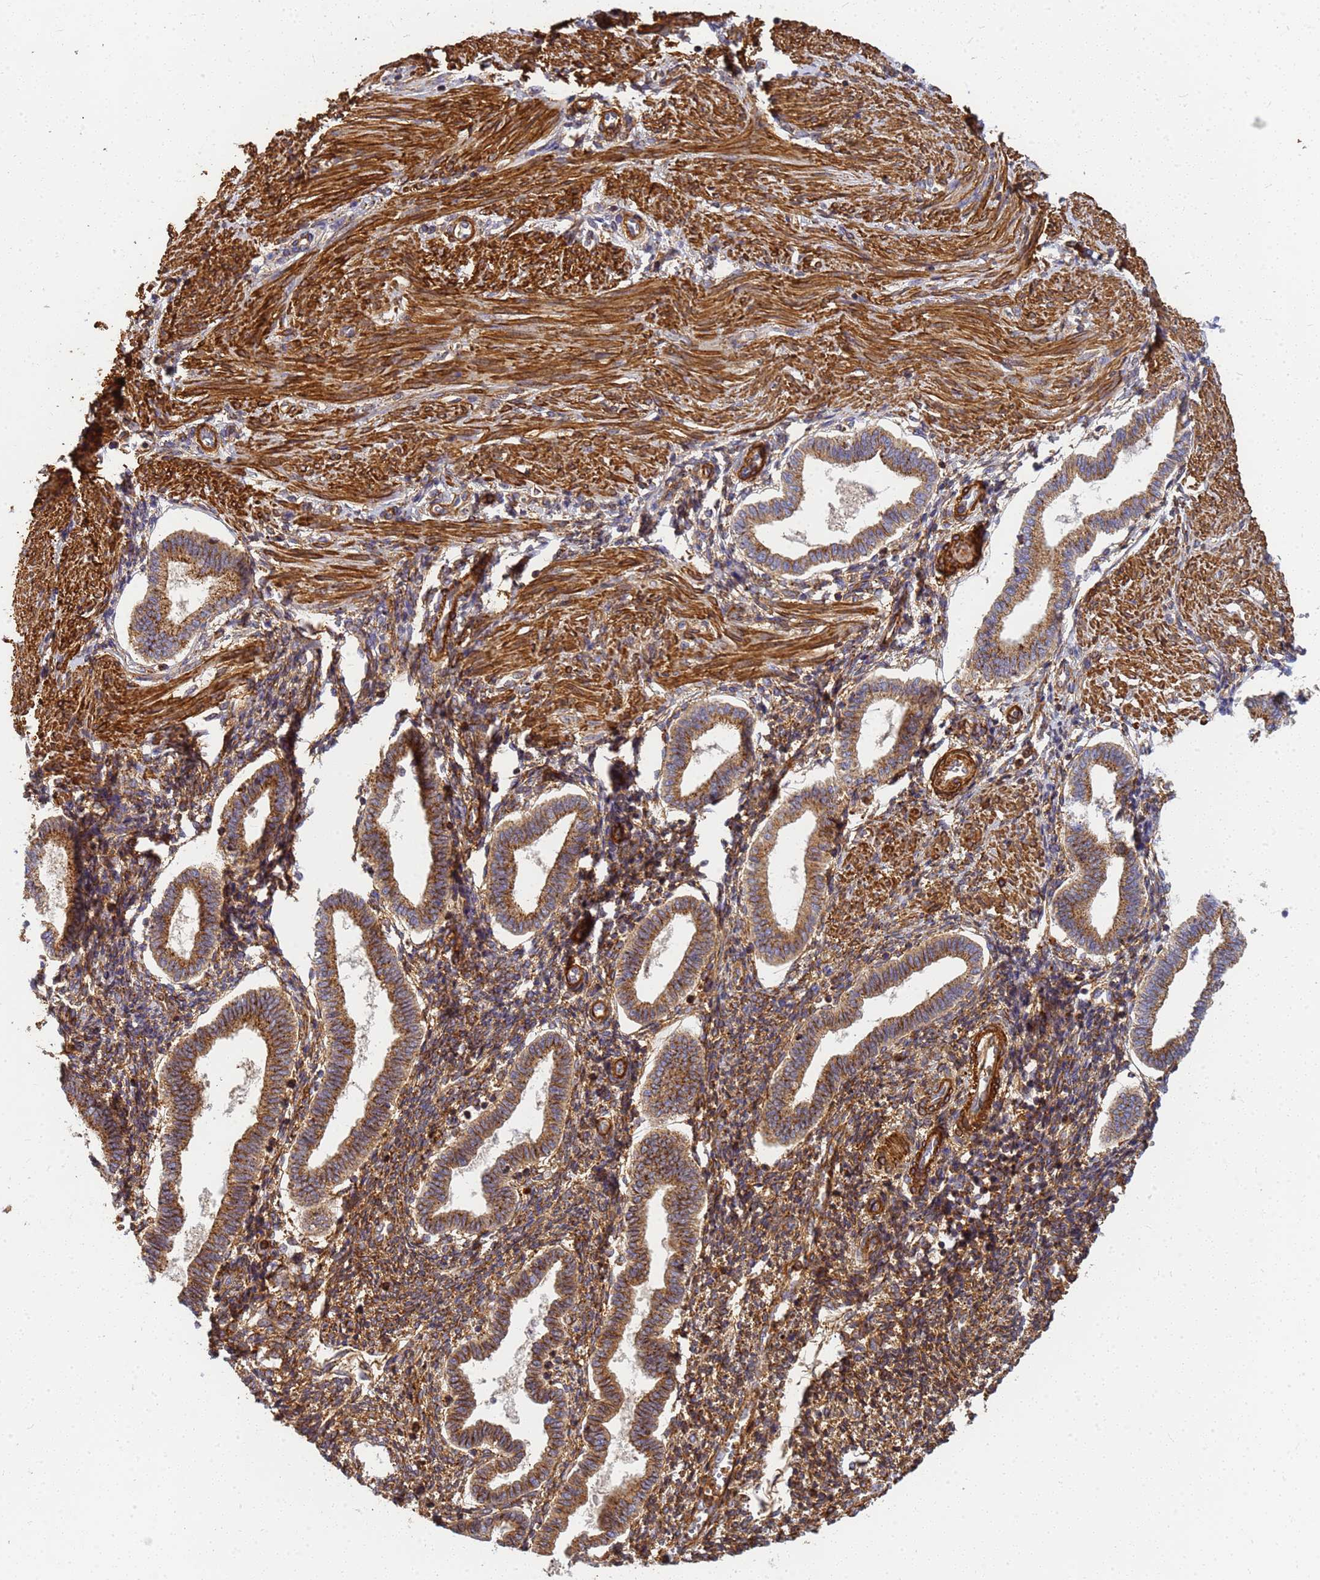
{"staining": {"intensity": "moderate", "quantity": ">75%", "location": "cytoplasmic/membranous"}, "tissue": "endometrium", "cell_type": "Cells in endometrial stroma", "image_type": "normal", "snomed": [{"axis": "morphology", "description": "Normal tissue, NOS"}, {"axis": "topography", "description": "Endometrium"}], "caption": "Immunohistochemical staining of unremarkable endometrium demonstrates medium levels of moderate cytoplasmic/membranous positivity in about >75% of cells in endometrial stroma. The protein of interest is shown in brown color, while the nuclei are stained blue.", "gene": "C2CD5", "patient": {"sex": "female", "age": 24}}